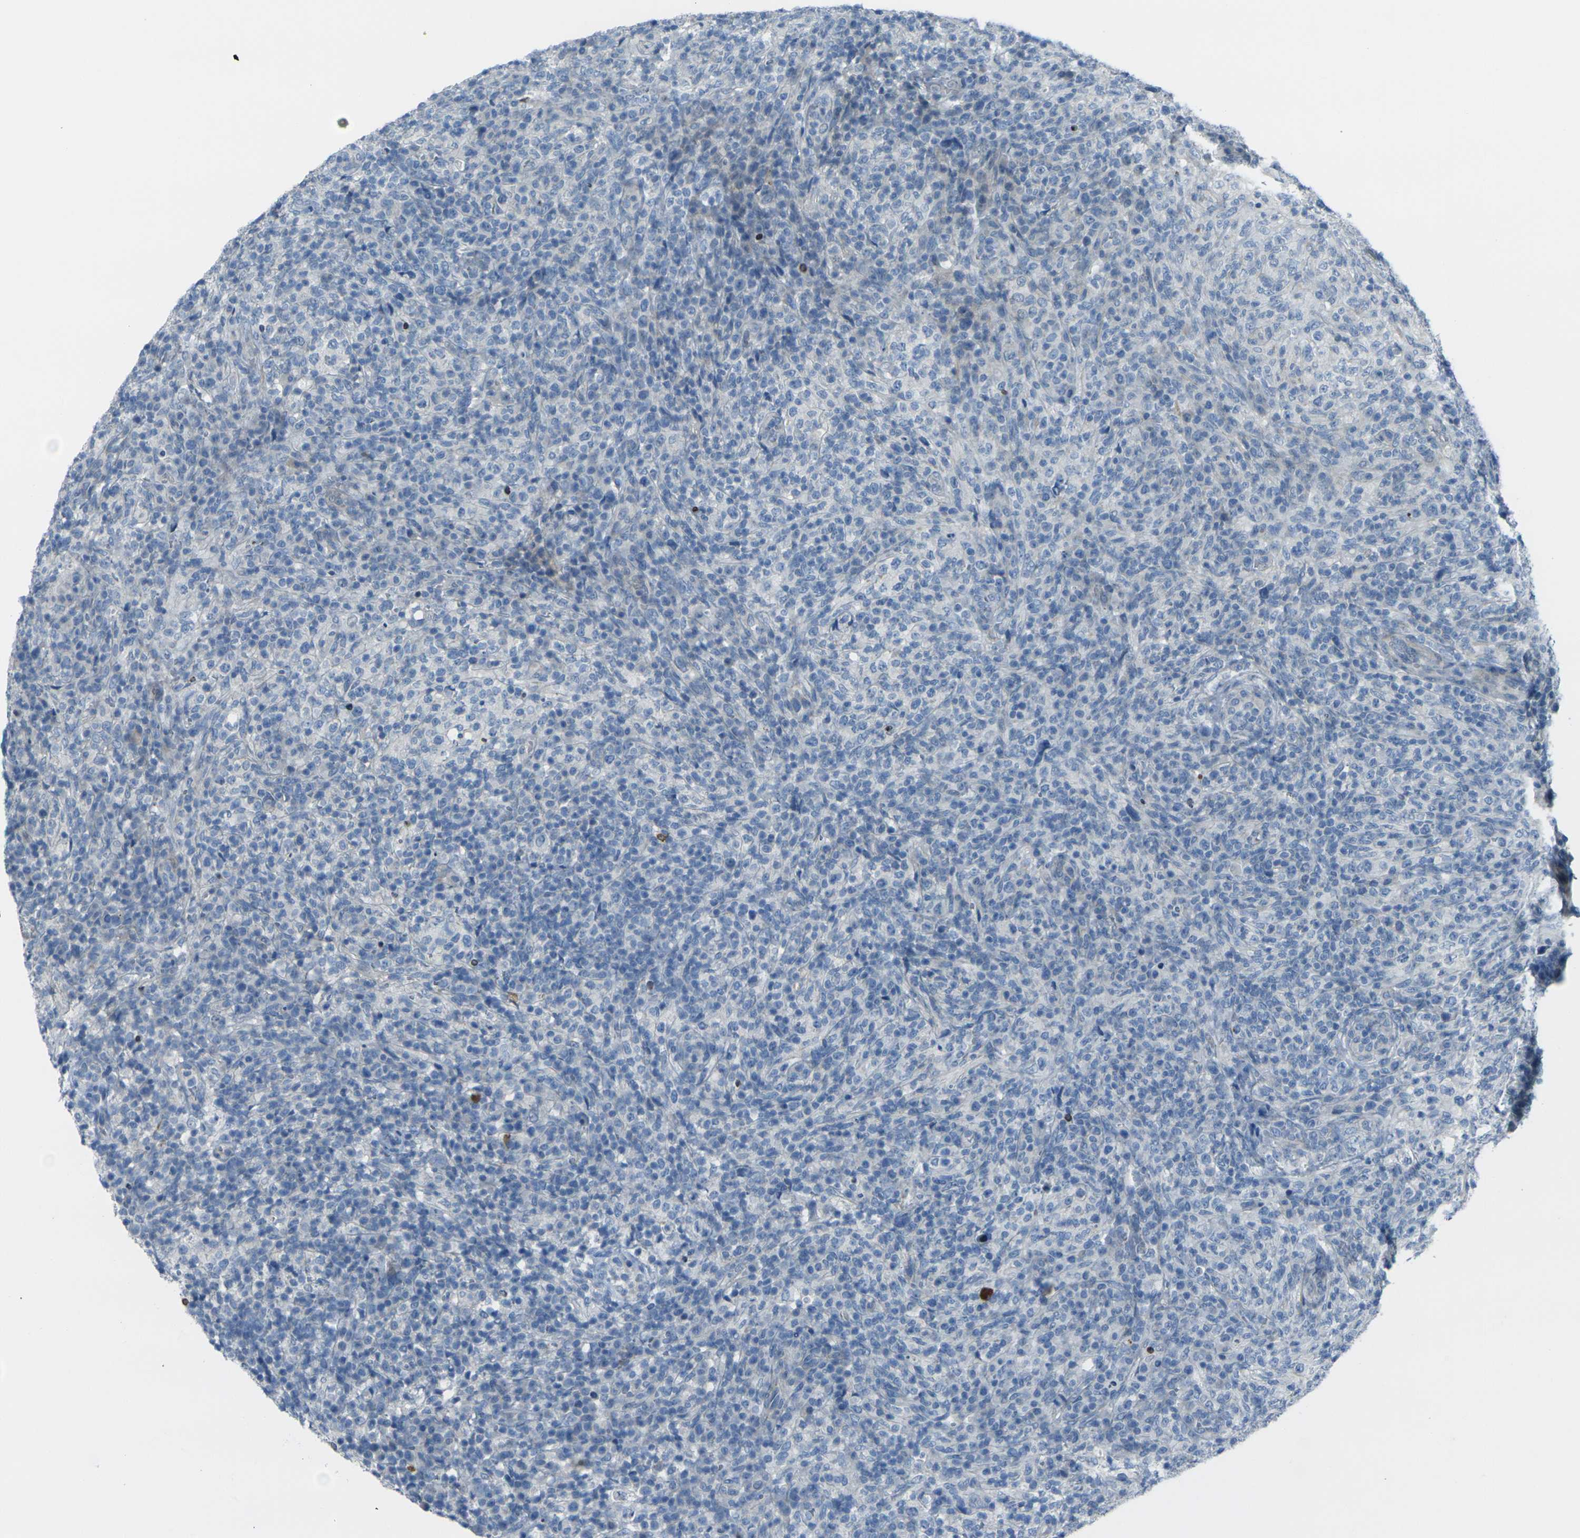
{"staining": {"intensity": "negative", "quantity": "none", "location": "none"}, "tissue": "lymphoma", "cell_type": "Tumor cells", "image_type": "cancer", "snomed": [{"axis": "morphology", "description": "Malignant lymphoma, non-Hodgkin's type, High grade"}, {"axis": "topography", "description": "Lymph node"}], "caption": "Immunohistochemistry image of high-grade malignant lymphoma, non-Hodgkin's type stained for a protein (brown), which displays no positivity in tumor cells. (Stains: DAB IHC with hematoxylin counter stain, Microscopy: brightfield microscopy at high magnification).", "gene": "ANKRD46", "patient": {"sex": "female", "age": 76}}